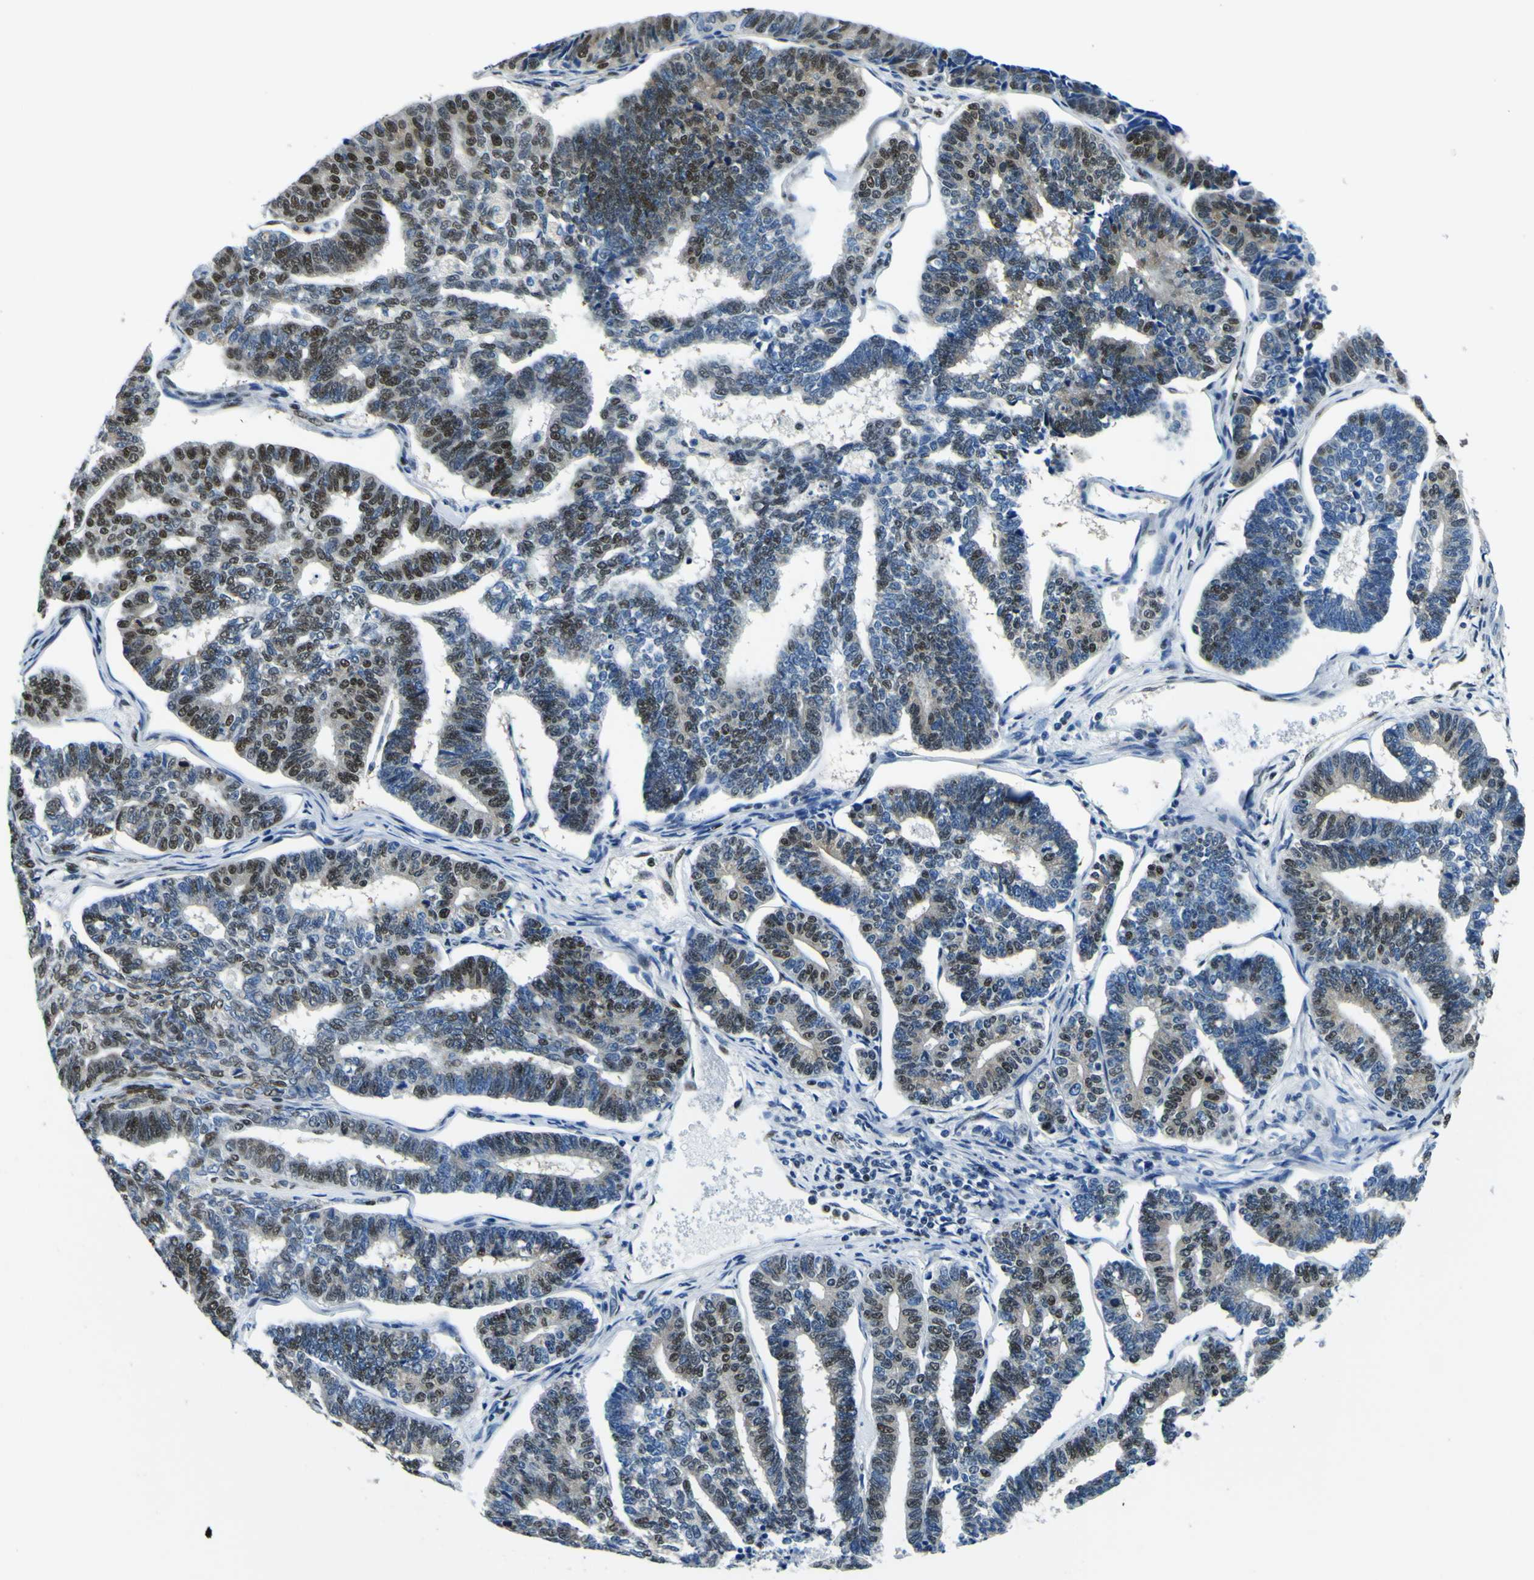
{"staining": {"intensity": "strong", "quantity": "25%-75%", "location": "nuclear"}, "tissue": "endometrial cancer", "cell_type": "Tumor cells", "image_type": "cancer", "snomed": [{"axis": "morphology", "description": "Adenocarcinoma, NOS"}, {"axis": "topography", "description": "Endometrium"}], "caption": "Protein staining reveals strong nuclear expression in approximately 25%-75% of tumor cells in endometrial cancer (adenocarcinoma).", "gene": "SP1", "patient": {"sex": "female", "age": 70}}